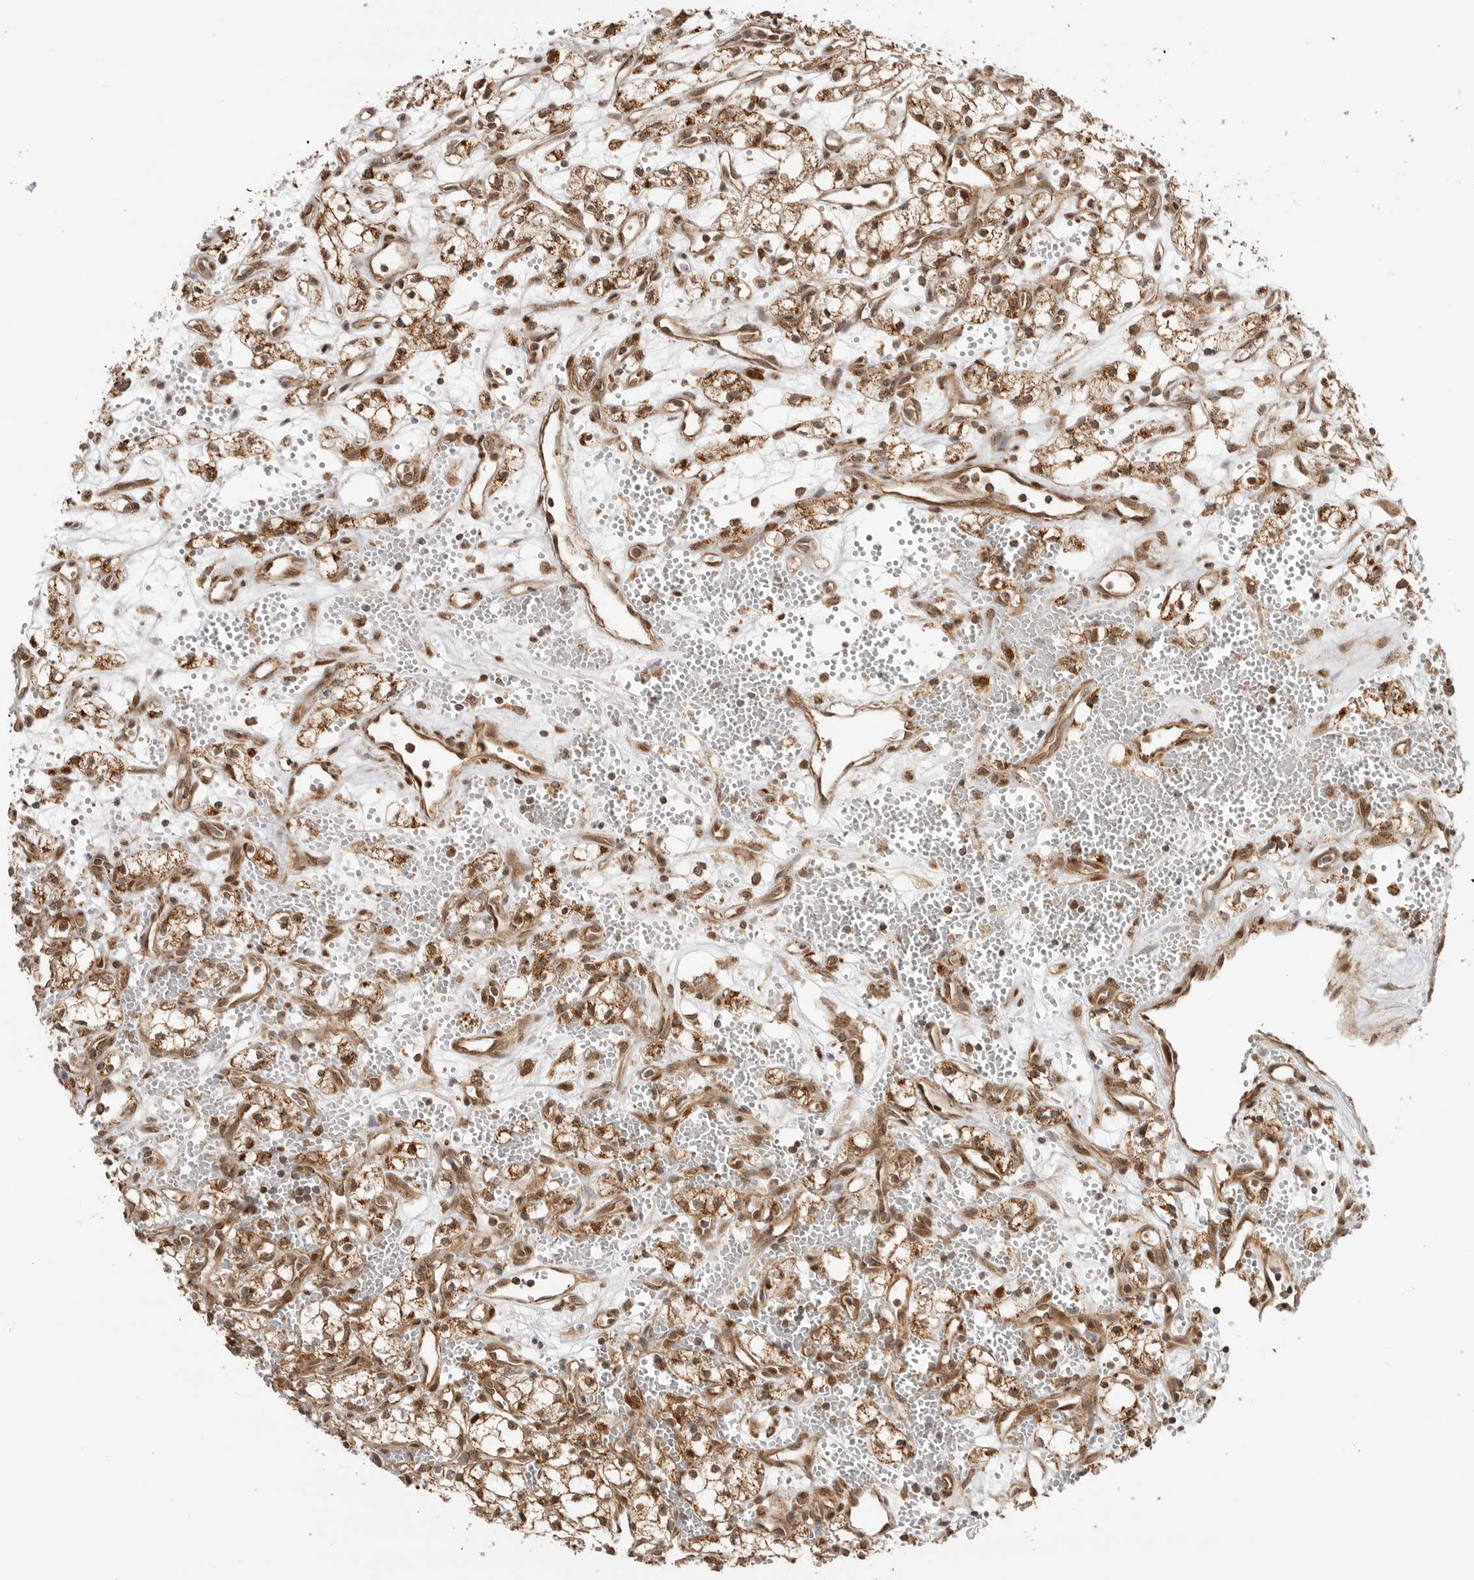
{"staining": {"intensity": "moderate", "quantity": ">75%", "location": "cytoplasmic/membranous,nuclear"}, "tissue": "renal cancer", "cell_type": "Tumor cells", "image_type": "cancer", "snomed": [{"axis": "morphology", "description": "Adenocarcinoma, NOS"}, {"axis": "topography", "description": "Kidney"}], "caption": "Human renal cancer stained for a protein (brown) reveals moderate cytoplasmic/membranous and nuclear positive expression in approximately >75% of tumor cells.", "gene": "DCAF8", "patient": {"sex": "male", "age": 59}}